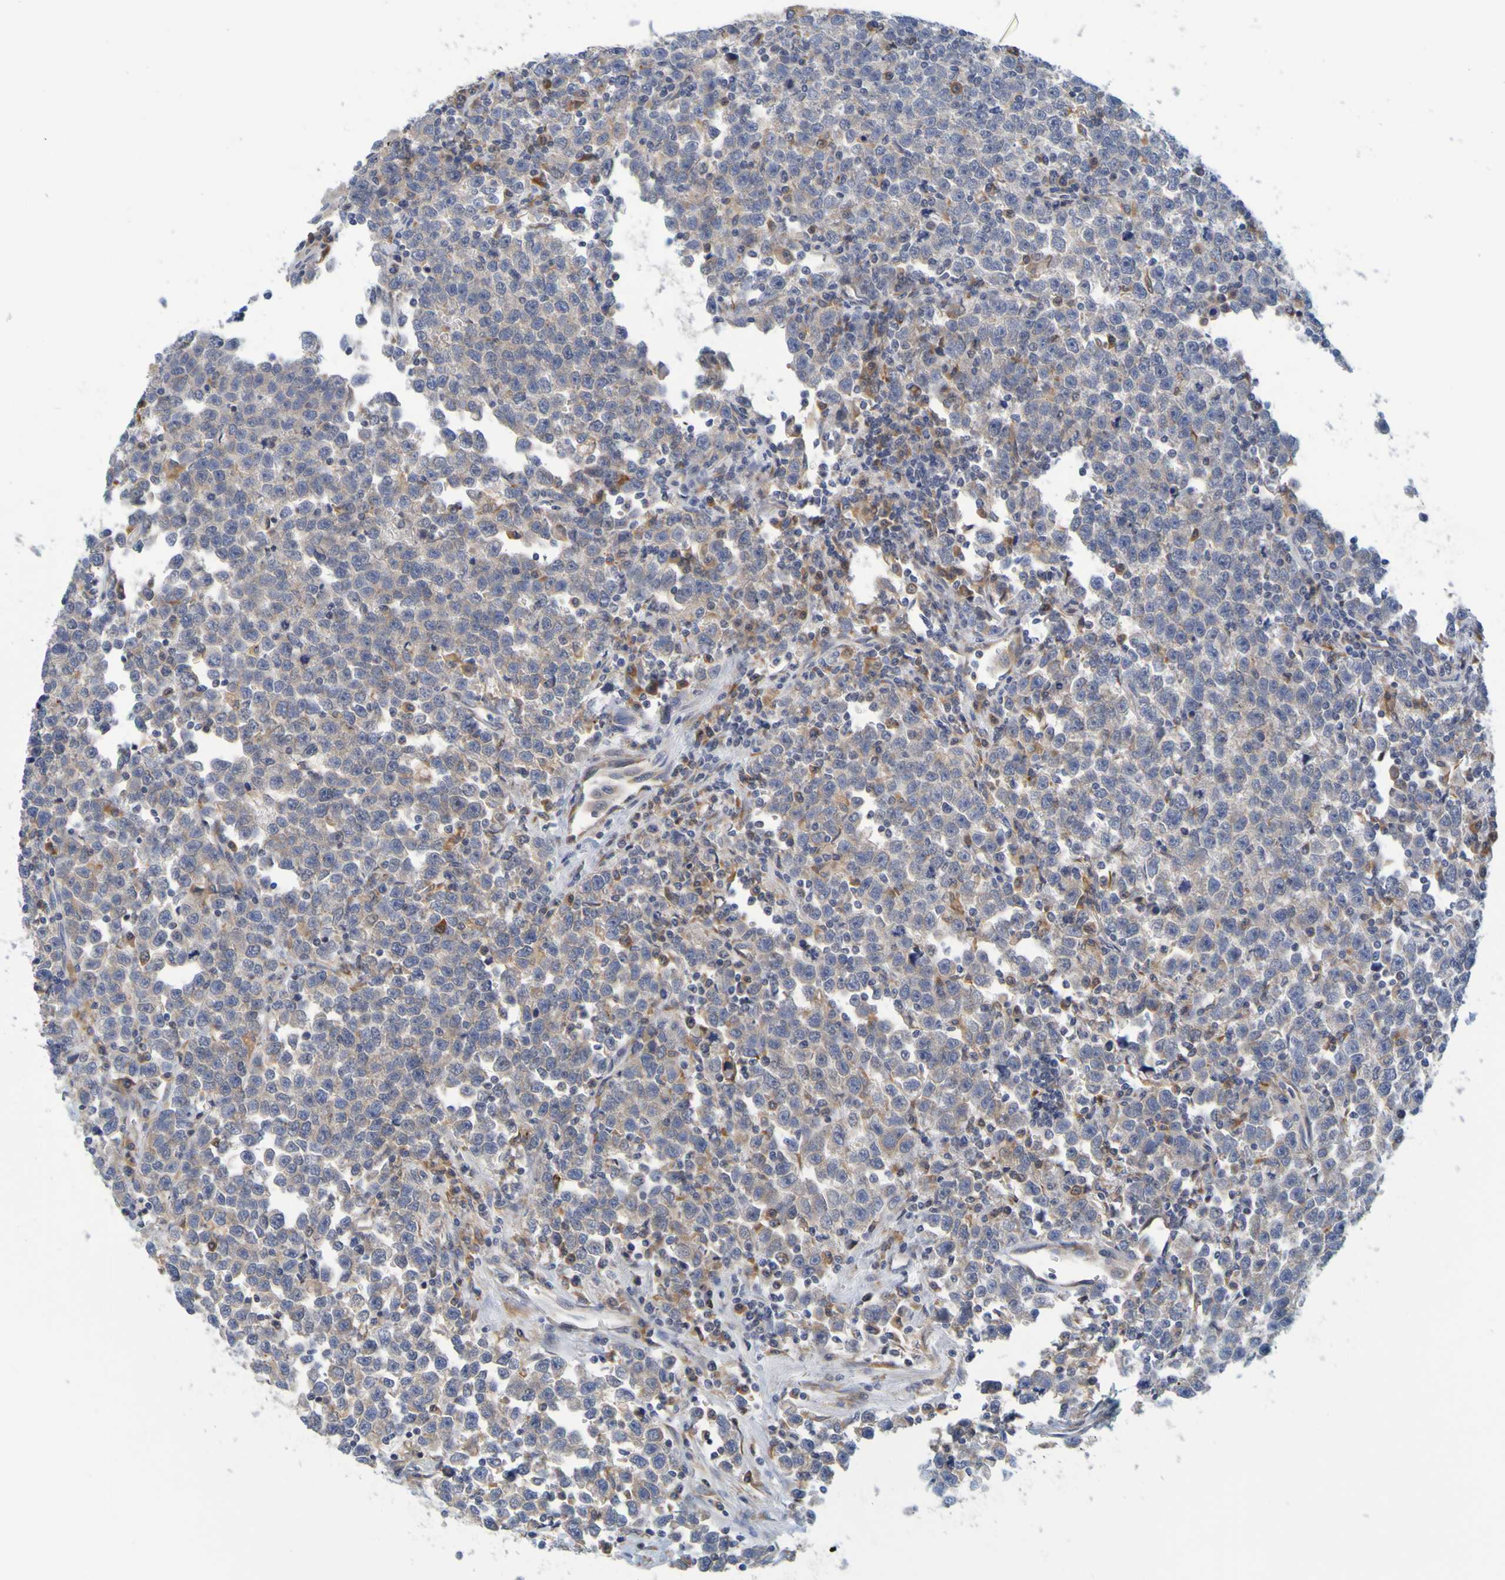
{"staining": {"intensity": "moderate", "quantity": "25%-75%", "location": "cytoplasmic/membranous,nuclear"}, "tissue": "testis cancer", "cell_type": "Tumor cells", "image_type": "cancer", "snomed": [{"axis": "morphology", "description": "Seminoma, NOS"}, {"axis": "topography", "description": "Testis"}], "caption": "Moderate cytoplasmic/membranous and nuclear protein staining is present in approximately 25%-75% of tumor cells in testis cancer.", "gene": "SIL1", "patient": {"sex": "male", "age": 43}}